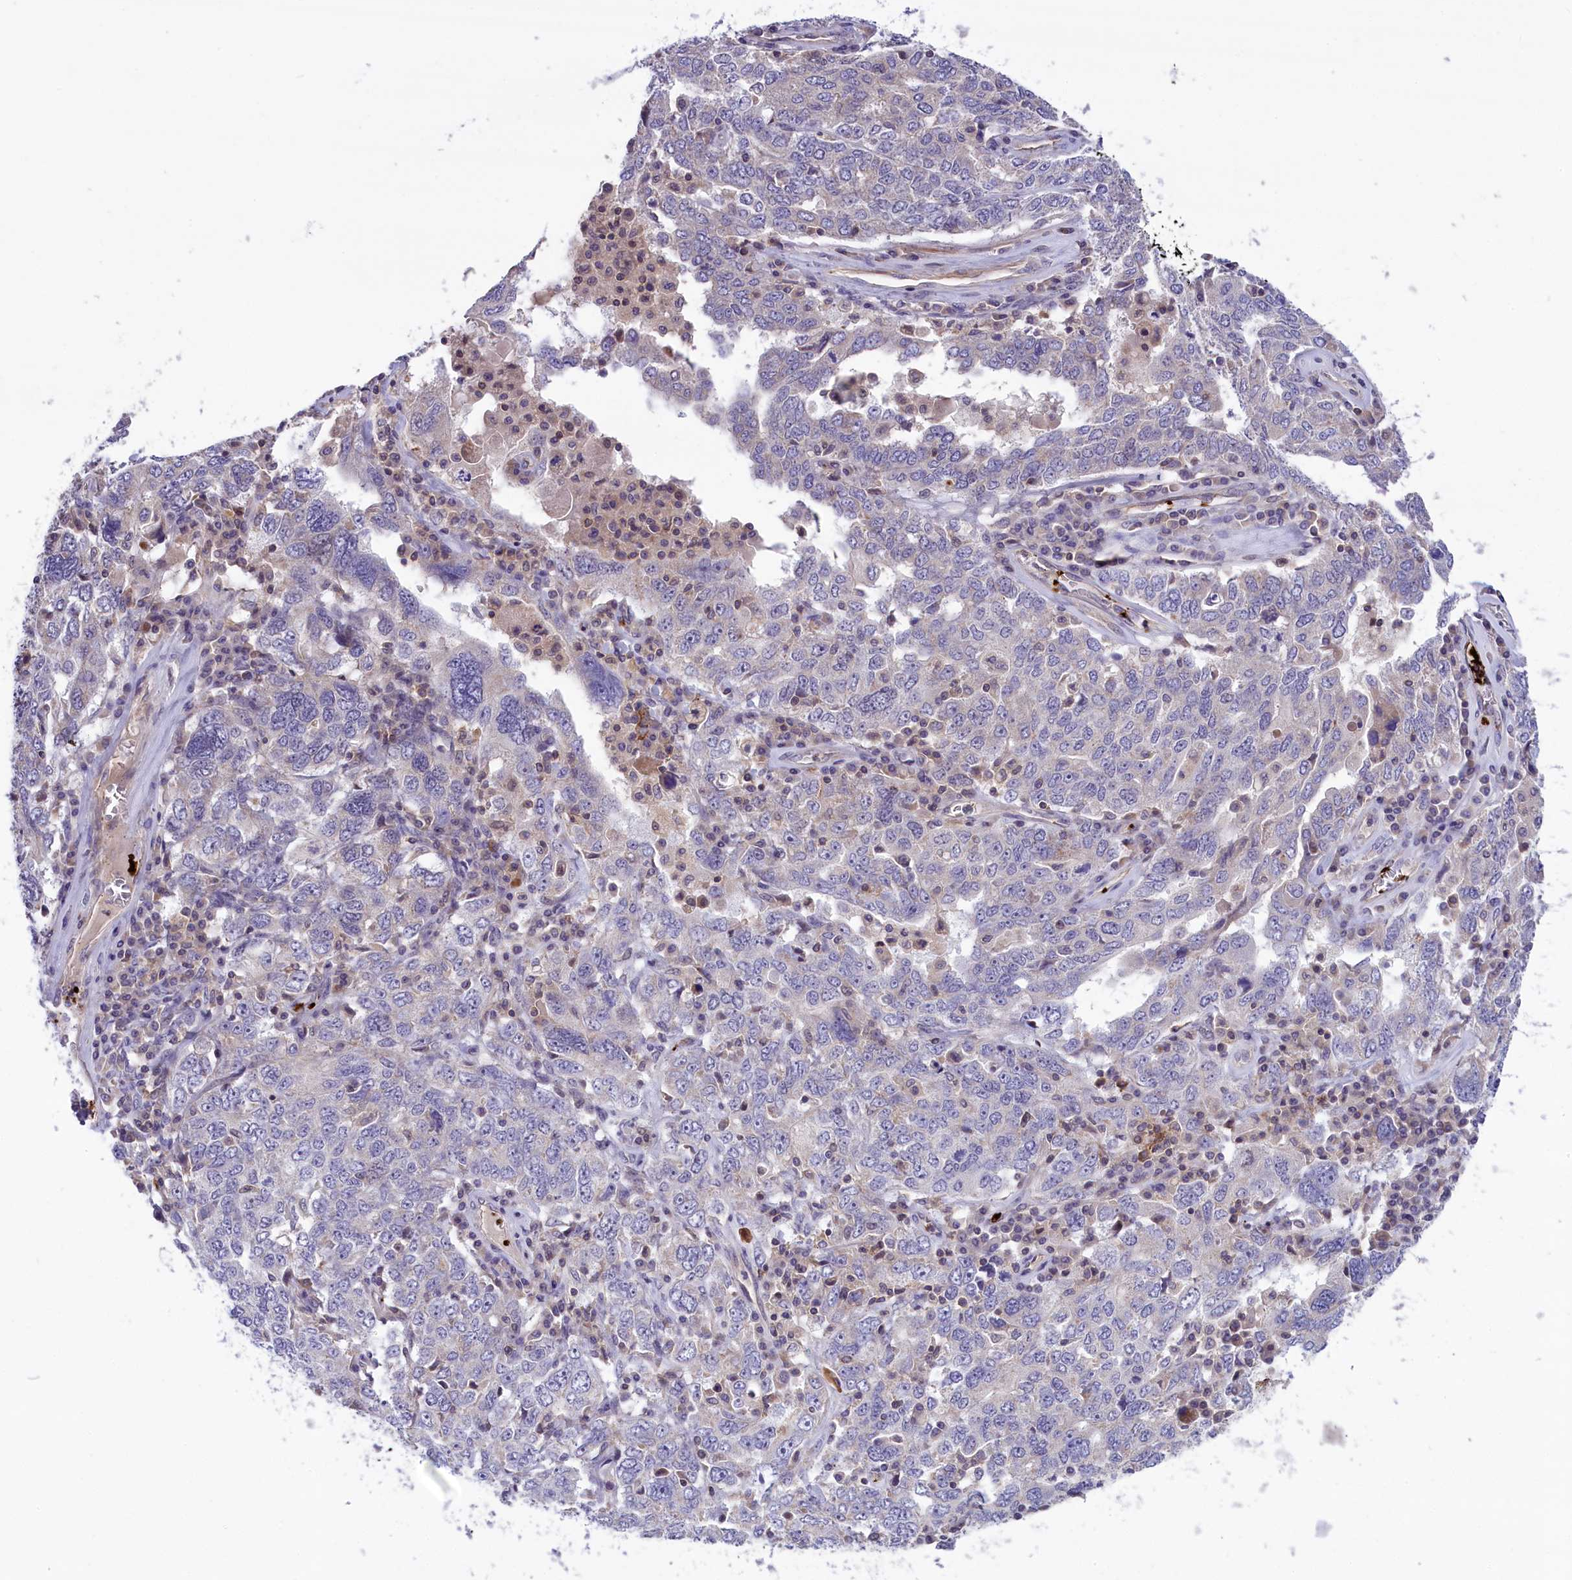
{"staining": {"intensity": "negative", "quantity": "none", "location": "none"}, "tissue": "ovarian cancer", "cell_type": "Tumor cells", "image_type": "cancer", "snomed": [{"axis": "morphology", "description": "Carcinoma, endometroid"}, {"axis": "topography", "description": "Ovary"}], "caption": "An immunohistochemistry (IHC) histopathology image of ovarian cancer is shown. There is no staining in tumor cells of ovarian cancer.", "gene": "HEATR3", "patient": {"sex": "female", "age": 62}}